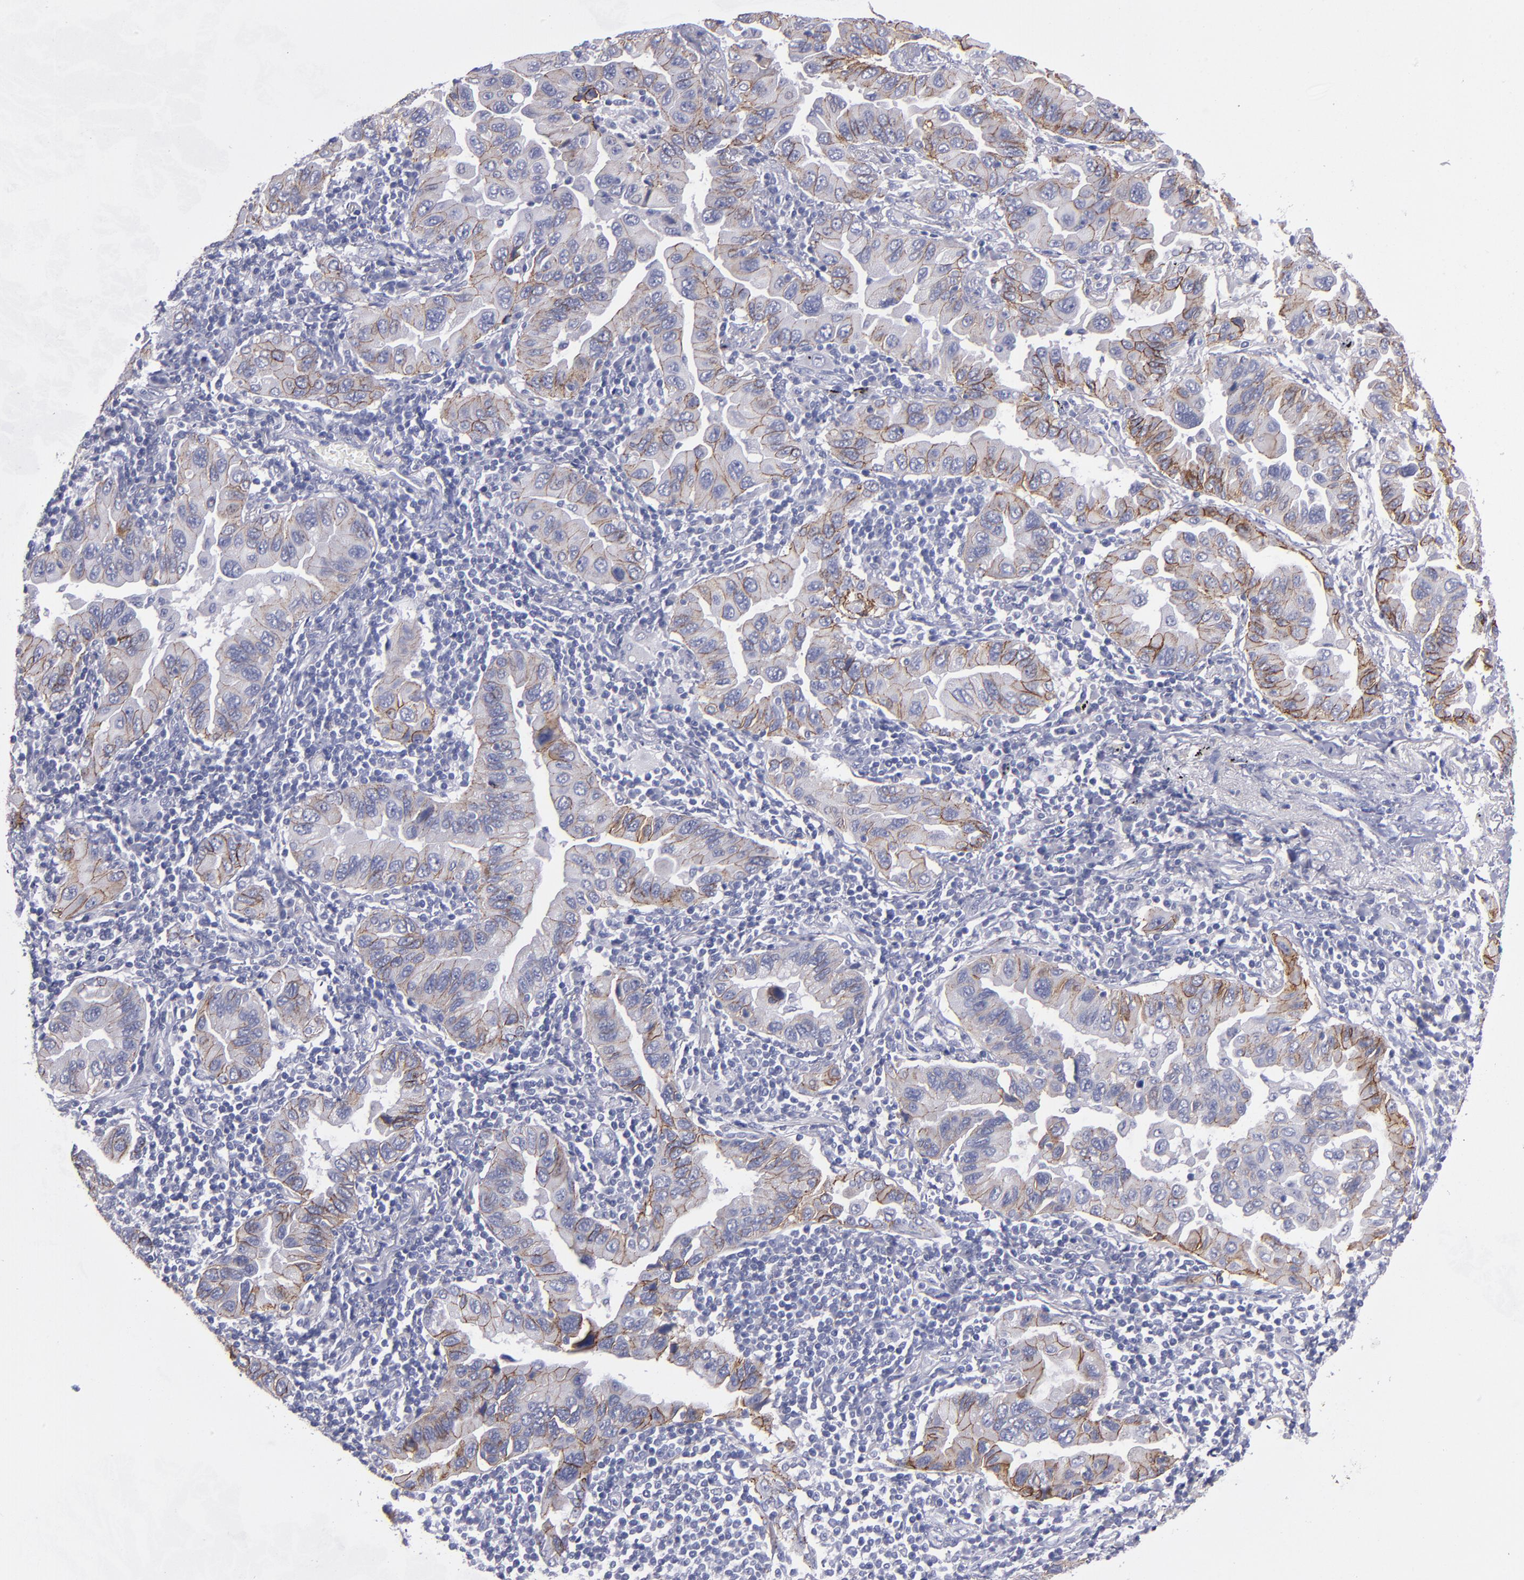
{"staining": {"intensity": "moderate", "quantity": ">75%", "location": "cytoplasmic/membranous"}, "tissue": "lung cancer", "cell_type": "Tumor cells", "image_type": "cancer", "snomed": [{"axis": "morphology", "description": "Adenocarcinoma, NOS"}, {"axis": "topography", "description": "Lung"}], "caption": "This micrograph shows immunohistochemistry (IHC) staining of human adenocarcinoma (lung), with medium moderate cytoplasmic/membranous staining in about >75% of tumor cells.", "gene": "CDH3", "patient": {"sex": "female", "age": 65}}